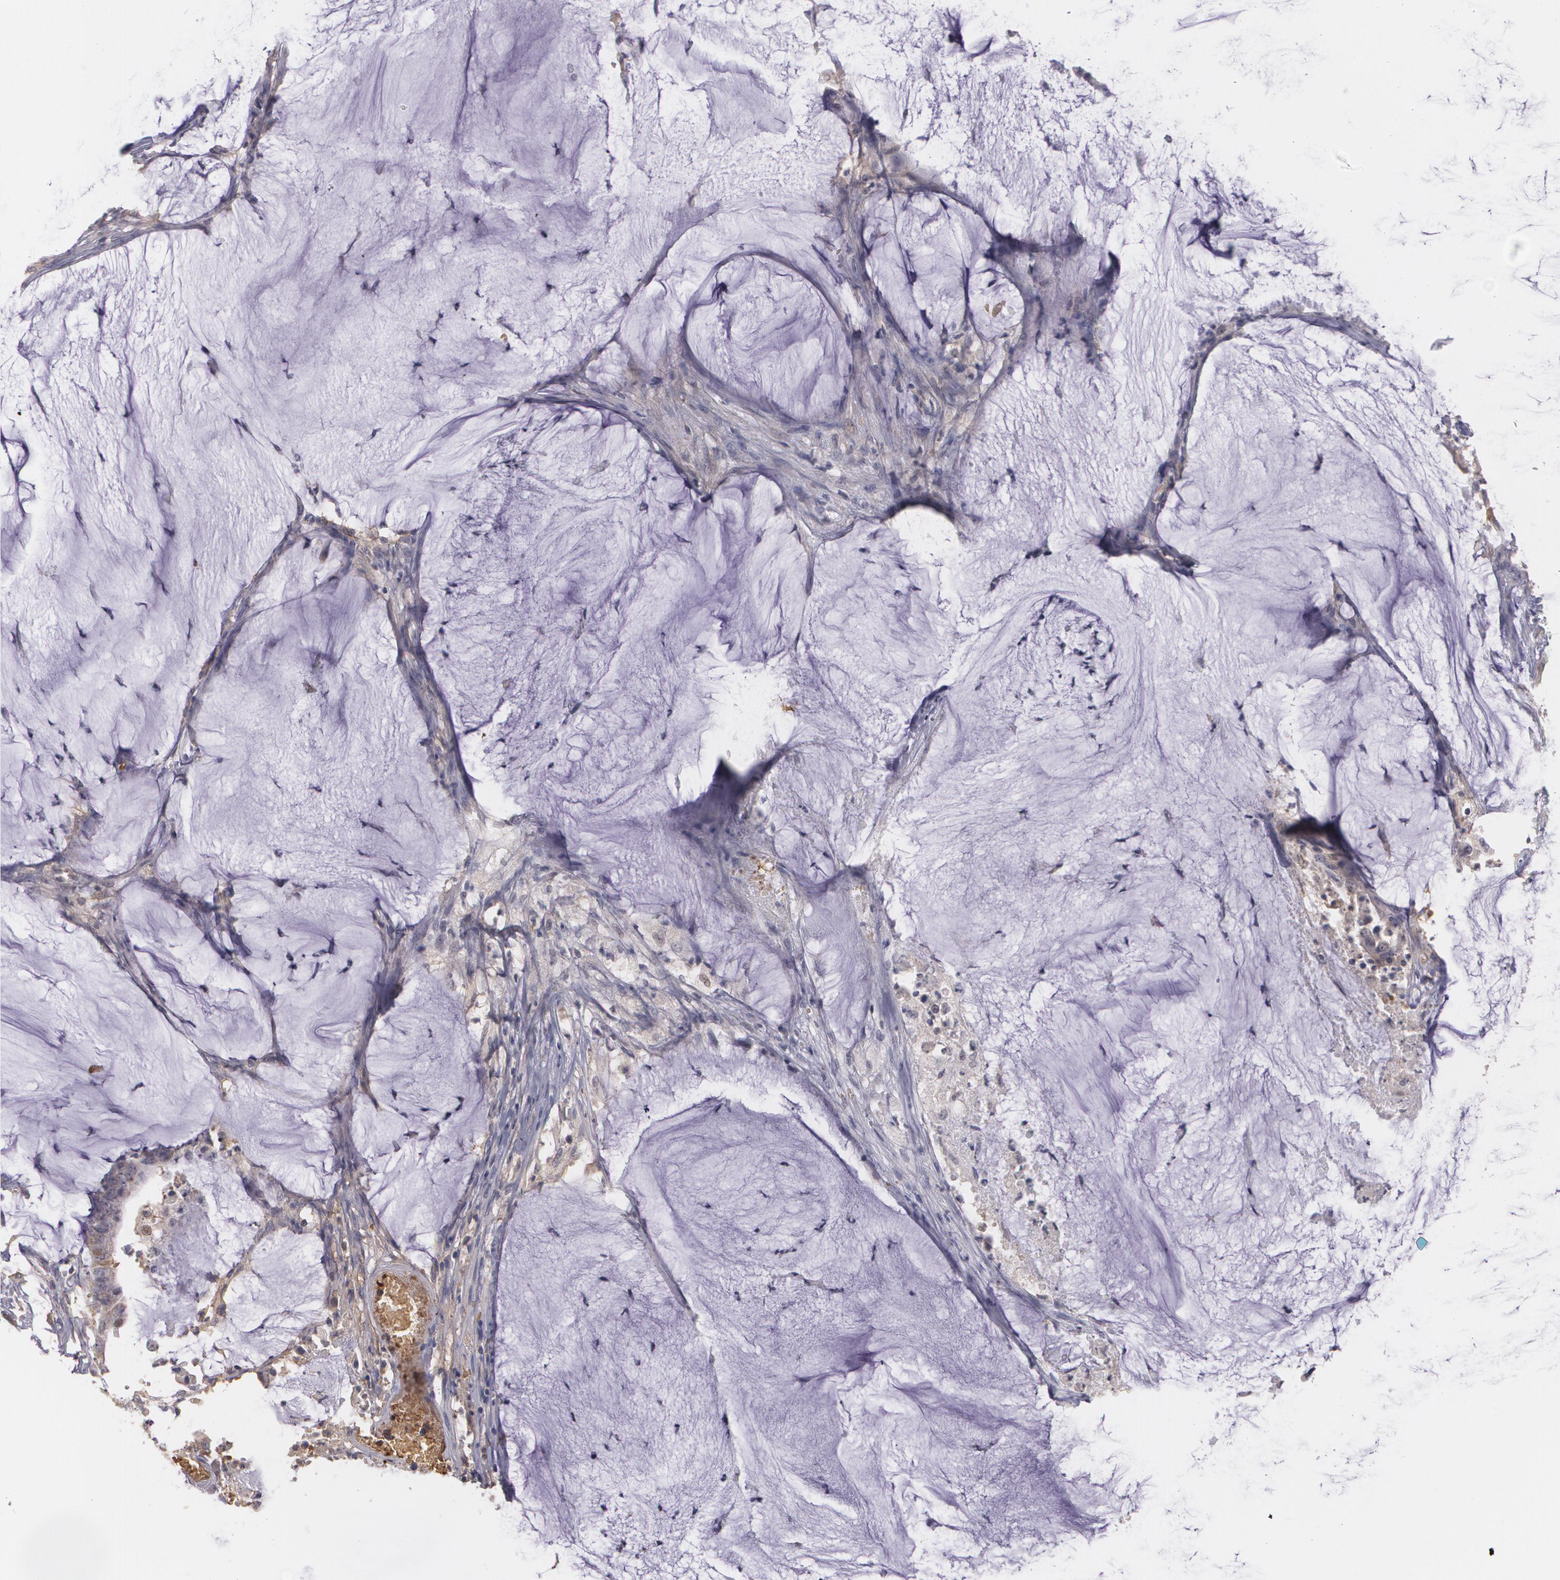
{"staining": {"intensity": "negative", "quantity": "none", "location": "none"}, "tissue": "colorectal cancer", "cell_type": "Tumor cells", "image_type": "cancer", "snomed": [{"axis": "morphology", "description": "Adenocarcinoma, NOS"}, {"axis": "topography", "description": "Rectum"}], "caption": "This is an immunohistochemistry (IHC) micrograph of human colorectal cancer (adenocarcinoma). There is no expression in tumor cells.", "gene": "ACE", "patient": {"sex": "female", "age": 66}}